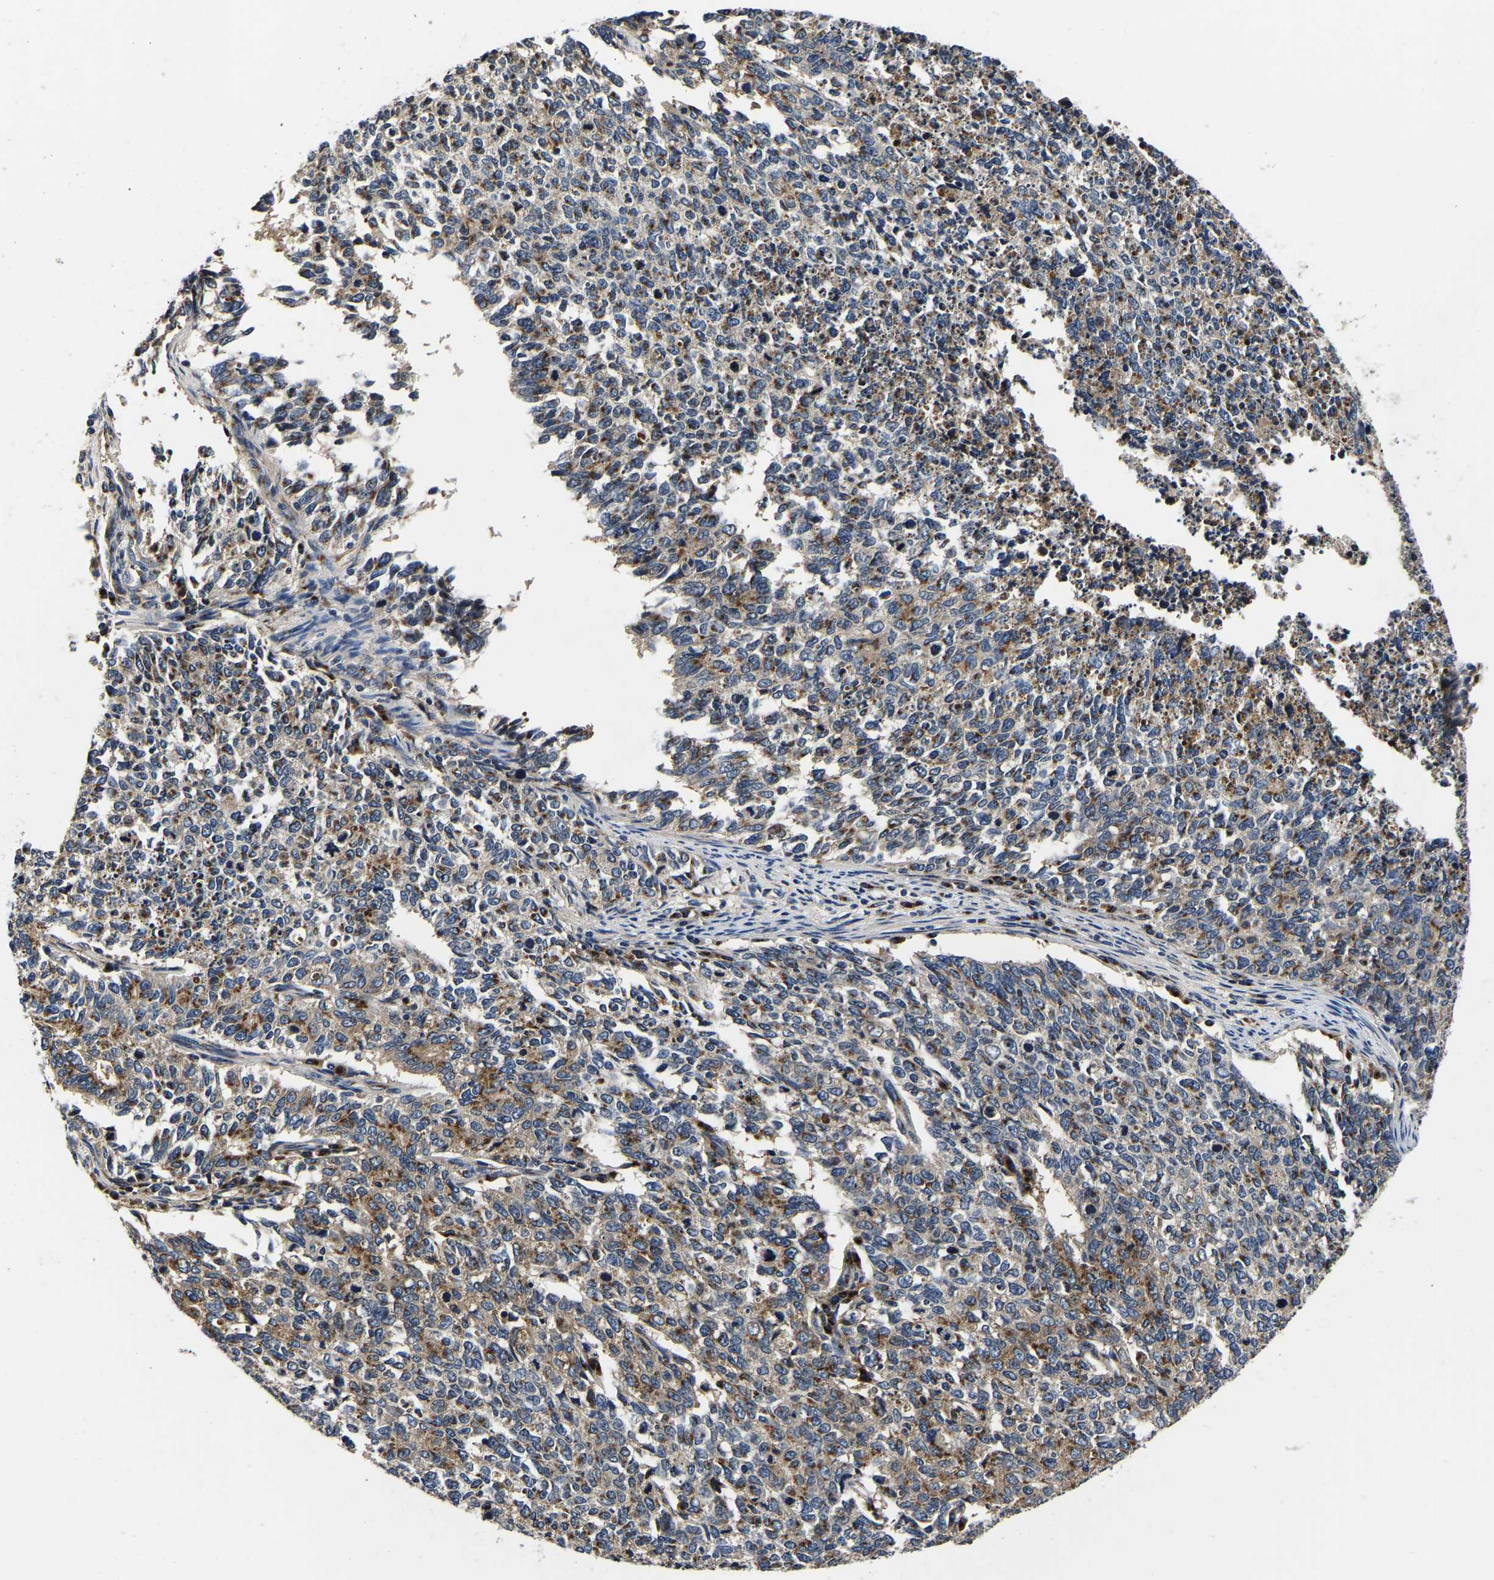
{"staining": {"intensity": "moderate", "quantity": ">75%", "location": "cytoplasmic/membranous"}, "tissue": "cervical cancer", "cell_type": "Tumor cells", "image_type": "cancer", "snomed": [{"axis": "morphology", "description": "Squamous cell carcinoma, NOS"}, {"axis": "topography", "description": "Cervix"}], "caption": "Protein staining displays moderate cytoplasmic/membranous positivity in about >75% of tumor cells in cervical cancer.", "gene": "RABAC1", "patient": {"sex": "female", "age": 63}}